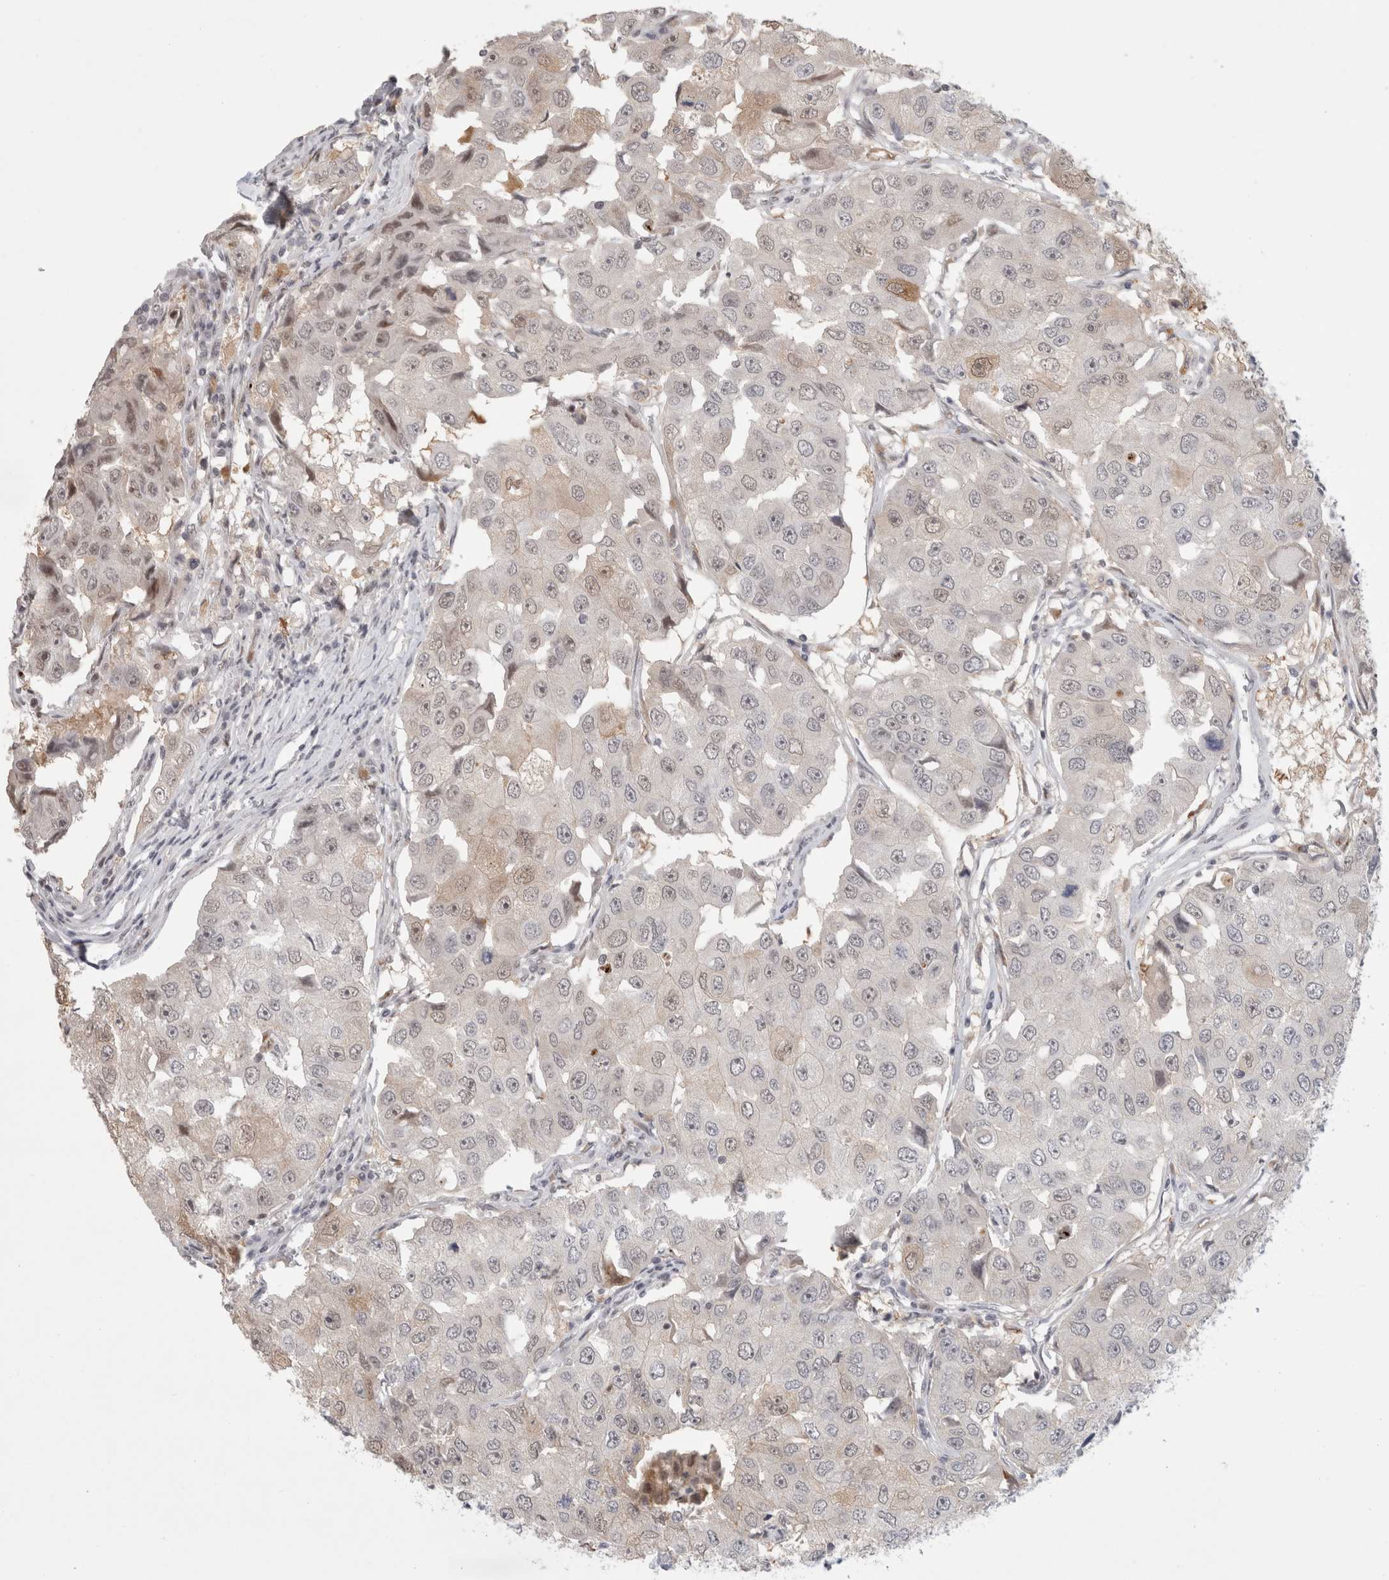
{"staining": {"intensity": "weak", "quantity": "<25%", "location": "cytoplasmic/membranous"}, "tissue": "breast cancer", "cell_type": "Tumor cells", "image_type": "cancer", "snomed": [{"axis": "morphology", "description": "Duct carcinoma"}, {"axis": "topography", "description": "Breast"}], "caption": "Human breast intraductal carcinoma stained for a protein using immunohistochemistry demonstrates no positivity in tumor cells.", "gene": "SENP6", "patient": {"sex": "female", "age": 27}}